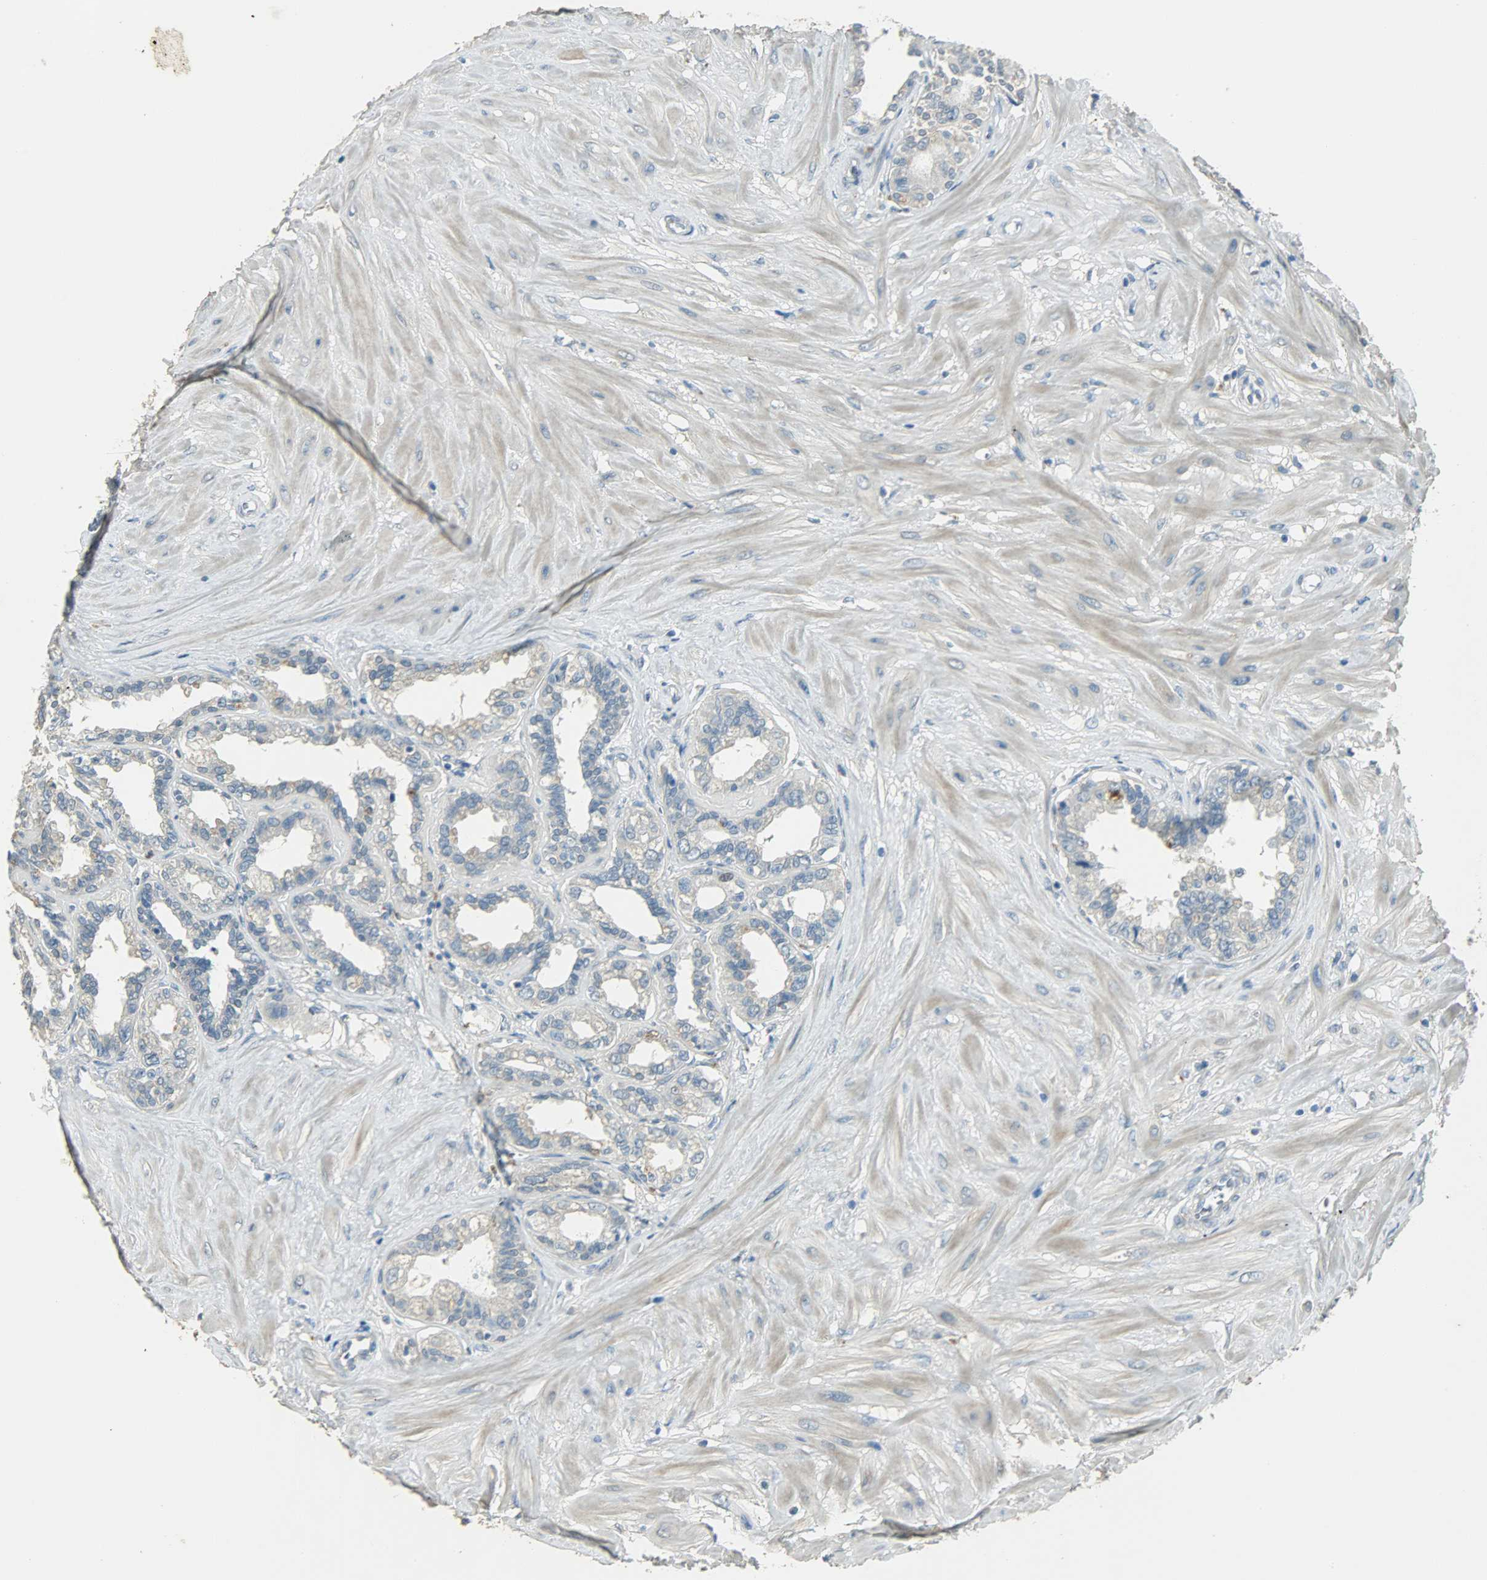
{"staining": {"intensity": "moderate", "quantity": "<25%", "location": "cytoplasmic/membranous"}, "tissue": "seminal vesicle", "cell_type": "Glandular cells", "image_type": "normal", "snomed": [{"axis": "morphology", "description": "Normal tissue, NOS"}, {"axis": "morphology", "description": "Inflammation, NOS"}, {"axis": "topography", "description": "Urinary bladder"}, {"axis": "topography", "description": "Prostate"}, {"axis": "topography", "description": "Seminal veicle"}], "caption": "The micrograph shows immunohistochemical staining of benign seminal vesicle. There is moderate cytoplasmic/membranous positivity is present in about <25% of glandular cells. The staining was performed using DAB (3,3'-diaminobenzidine) to visualize the protein expression in brown, while the nuclei were stained in blue with hematoxylin (Magnification: 20x).", "gene": "TPX2", "patient": {"sex": "male", "age": 82}}